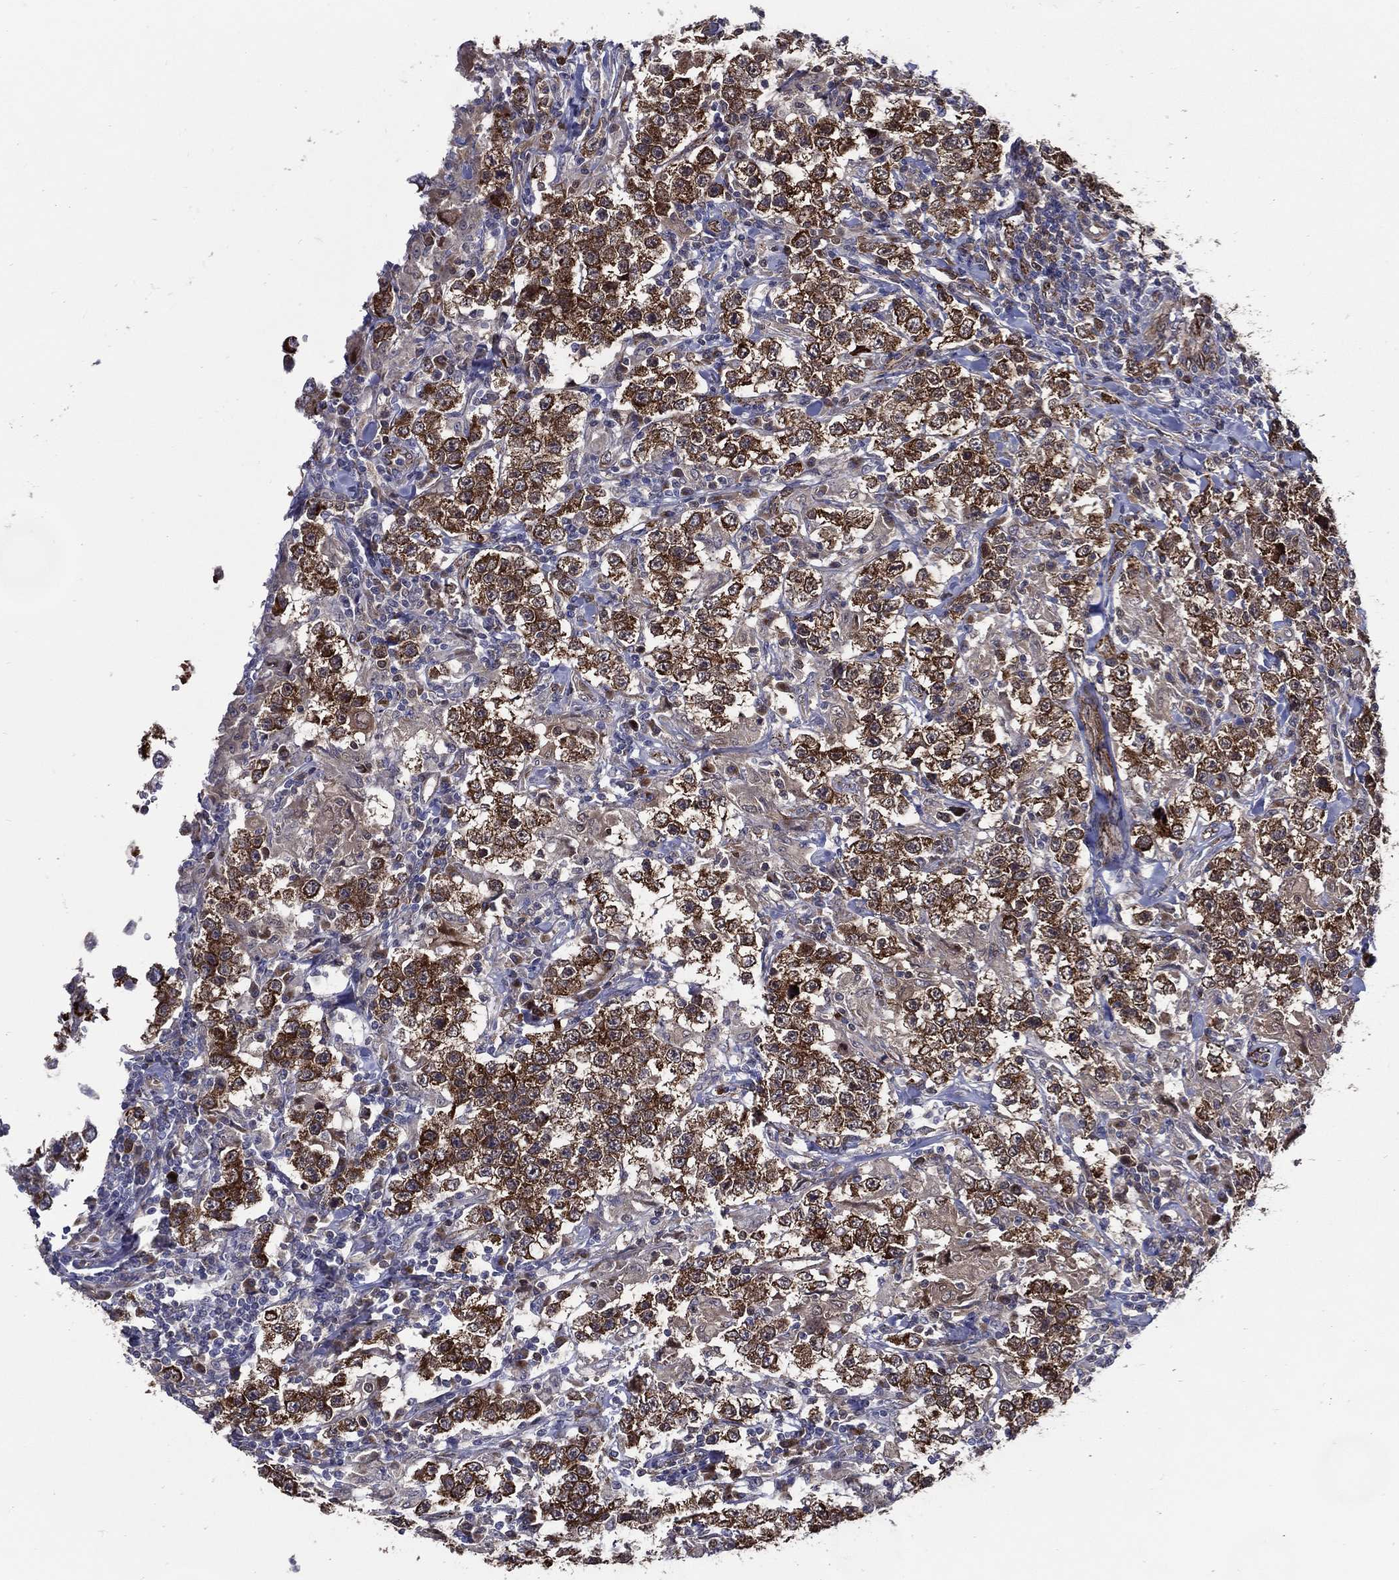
{"staining": {"intensity": "strong", "quantity": "25%-75%", "location": "cytoplasmic/membranous"}, "tissue": "testis cancer", "cell_type": "Tumor cells", "image_type": "cancer", "snomed": [{"axis": "morphology", "description": "Seminoma, NOS"}, {"axis": "morphology", "description": "Carcinoma, Embryonal, NOS"}, {"axis": "topography", "description": "Testis"}], "caption": "Testis cancer stained with a protein marker reveals strong staining in tumor cells.", "gene": "ARHGAP11A", "patient": {"sex": "male", "age": 41}}